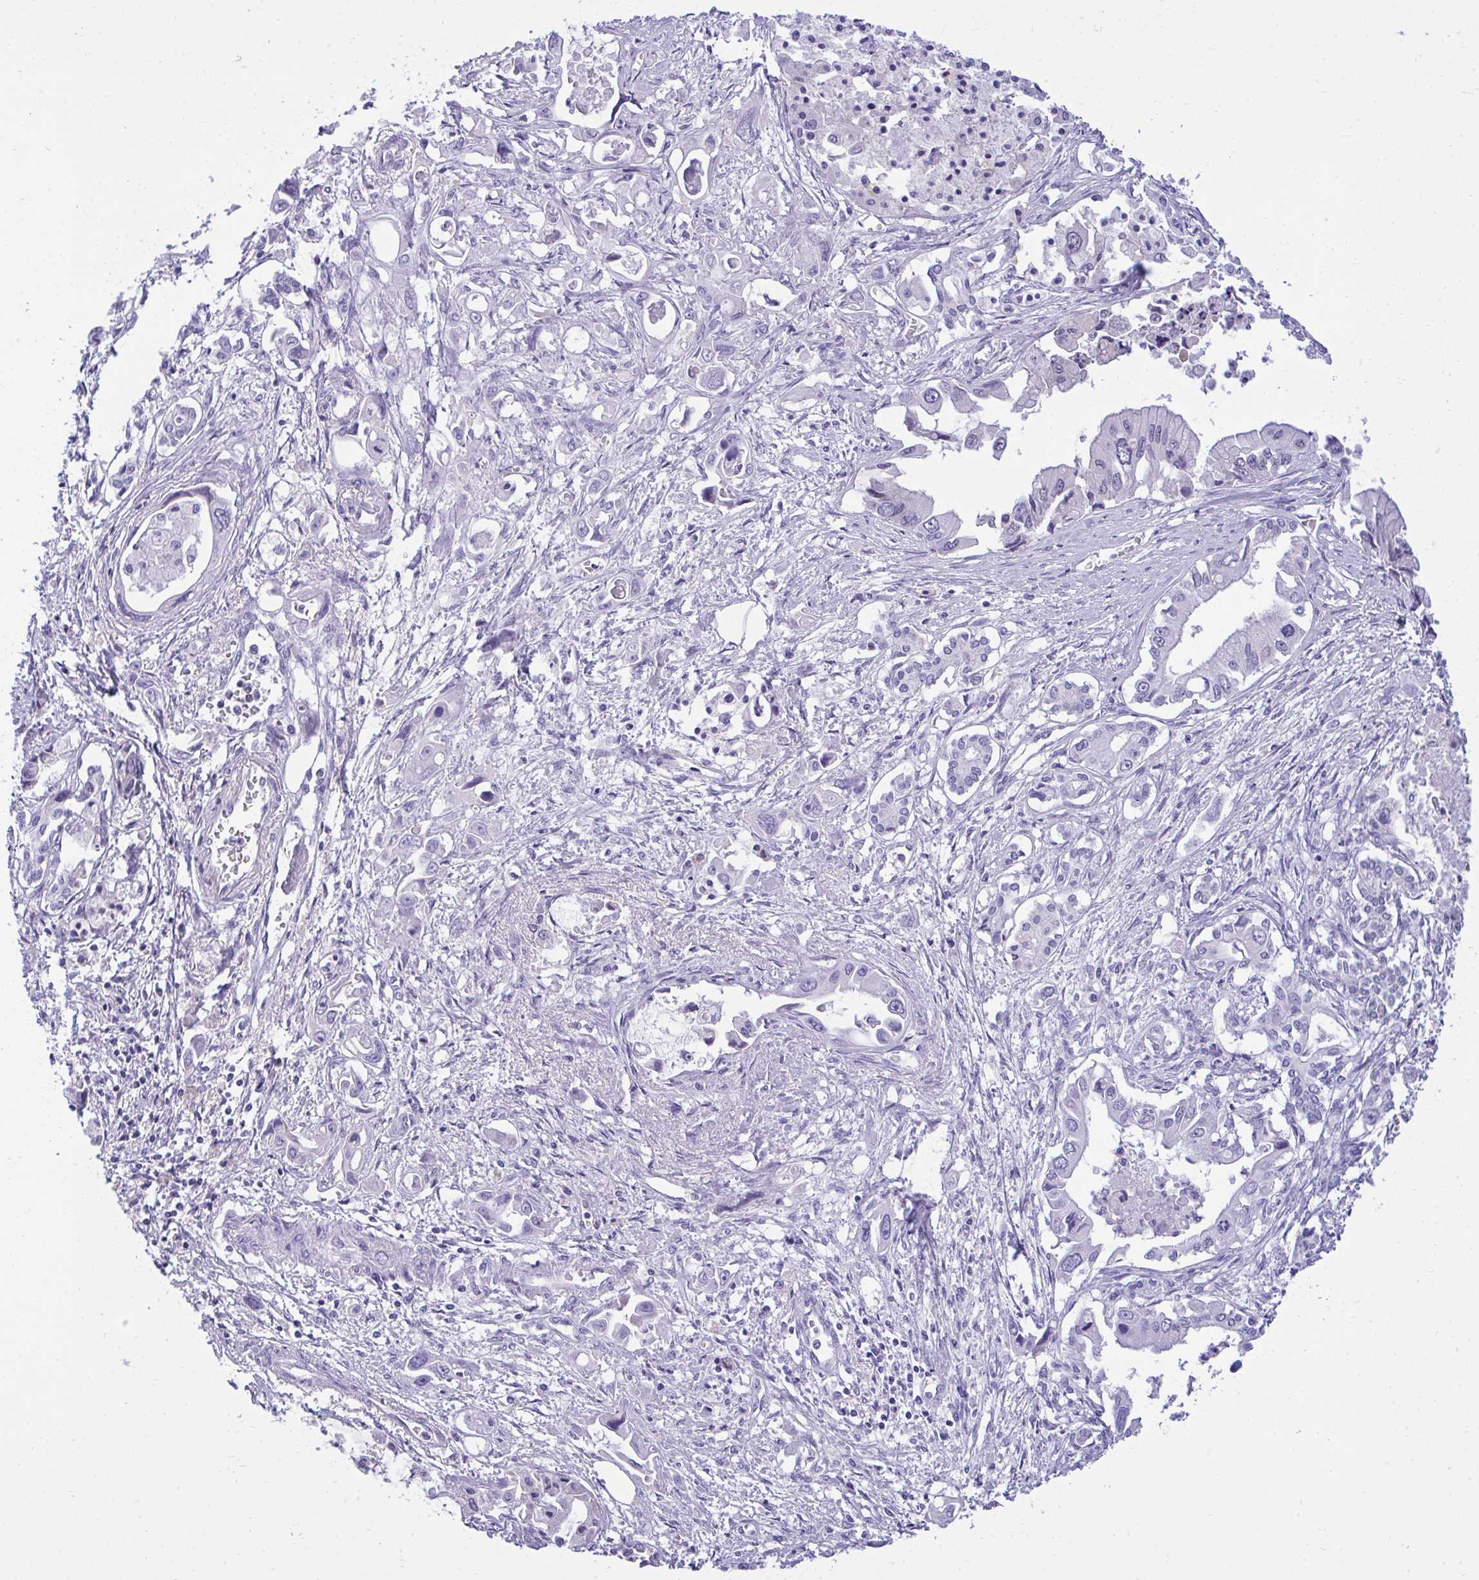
{"staining": {"intensity": "negative", "quantity": "none", "location": "none"}, "tissue": "pancreatic cancer", "cell_type": "Tumor cells", "image_type": "cancer", "snomed": [{"axis": "morphology", "description": "Adenocarcinoma, NOS"}, {"axis": "topography", "description": "Pancreas"}], "caption": "Protein analysis of adenocarcinoma (pancreatic) demonstrates no significant expression in tumor cells.", "gene": "TMCO5A", "patient": {"sex": "male", "age": 84}}